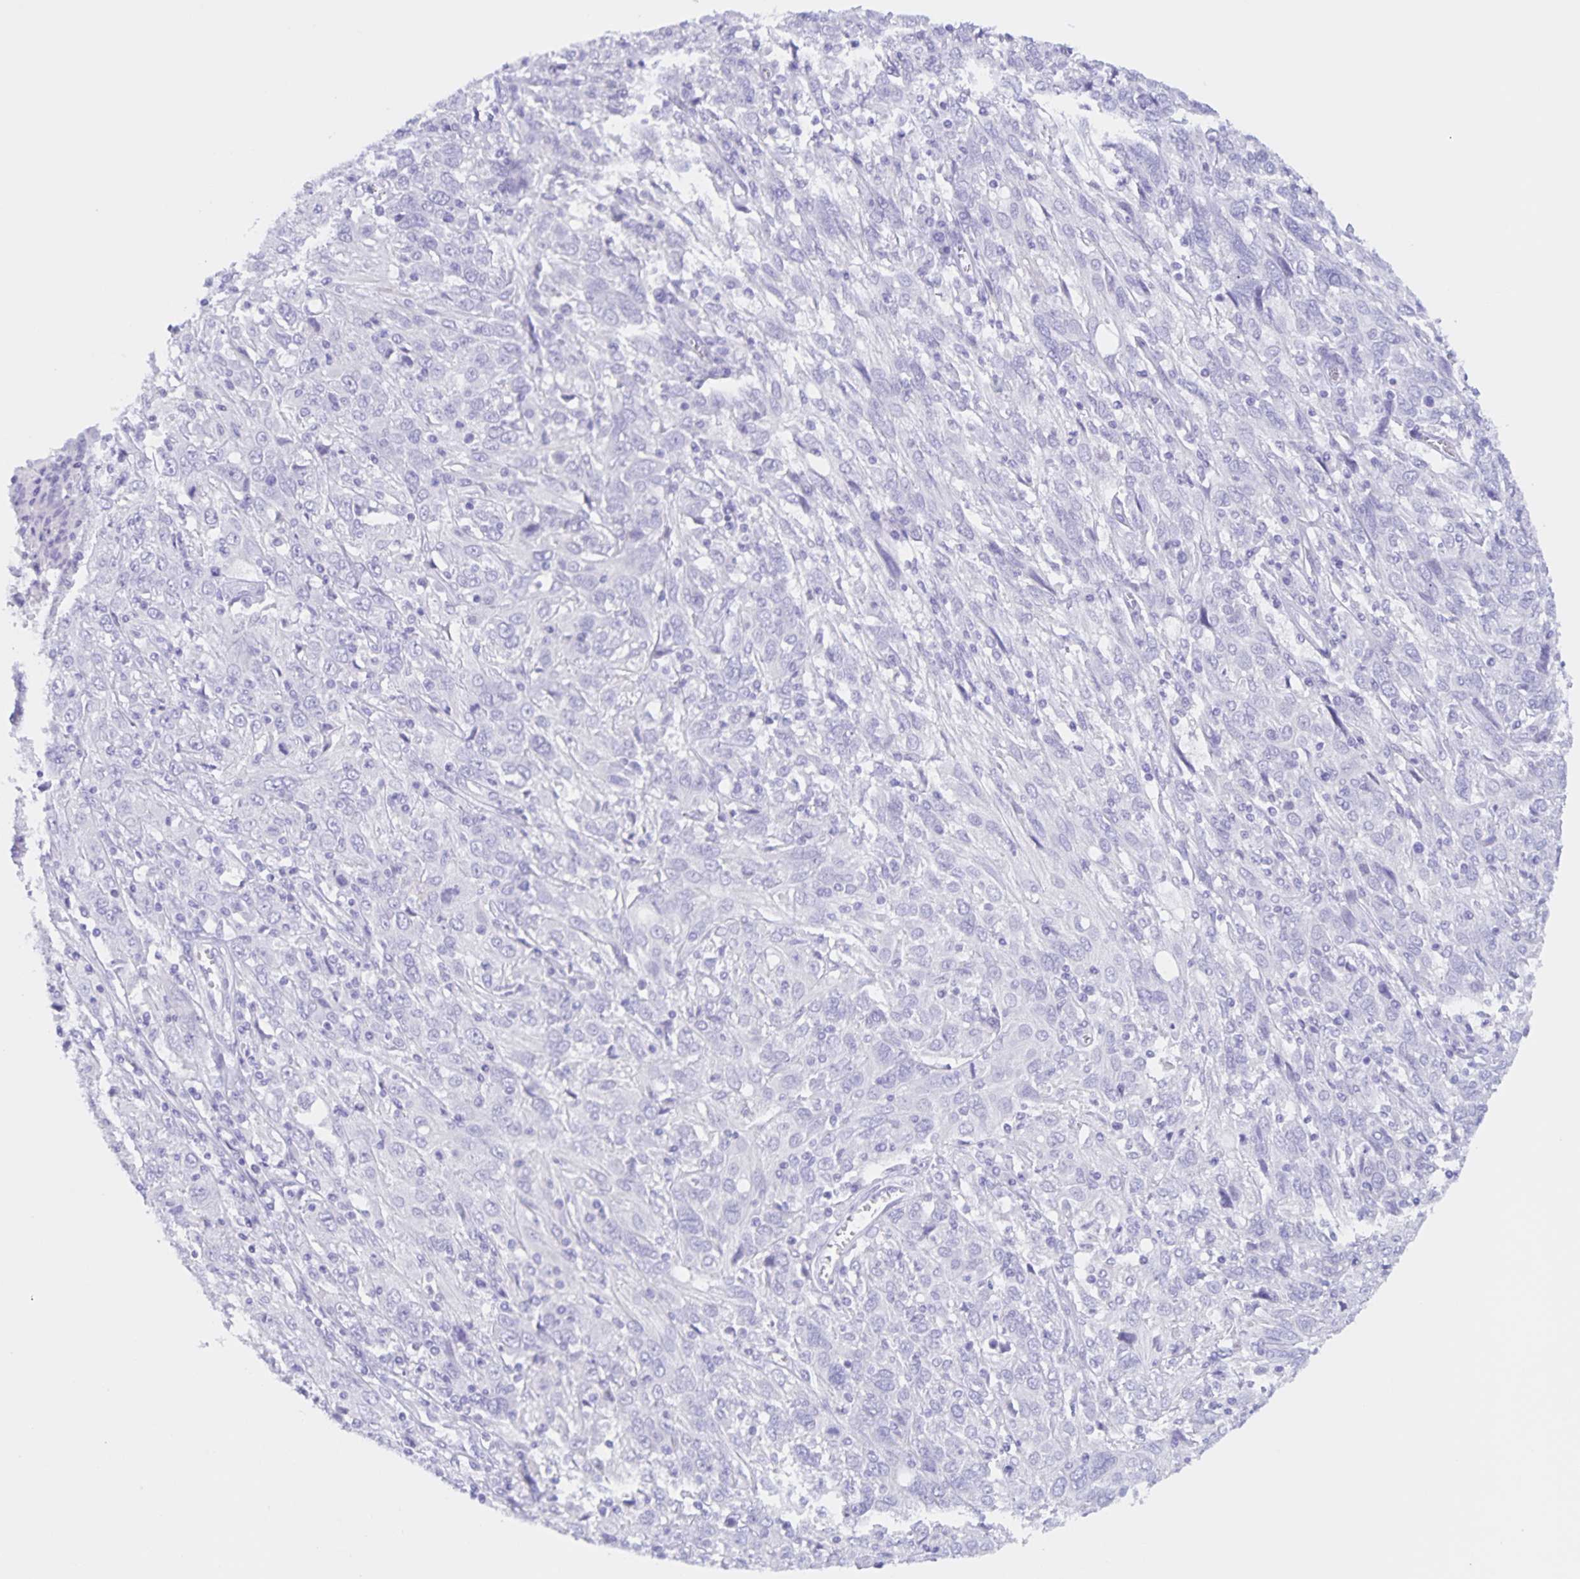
{"staining": {"intensity": "negative", "quantity": "none", "location": "none"}, "tissue": "cervical cancer", "cell_type": "Tumor cells", "image_type": "cancer", "snomed": [{"axis": "morphology", "description": "Squamous cell carcinoma, NOS"}, {"axis": "topography", "description": "Cervix"}], "caption": "The histopathology image reveals no staining of tumor cells in cervical cancer.", "gene": "TGIF2LX", "patient": {"sex": "female", "age": 46}}